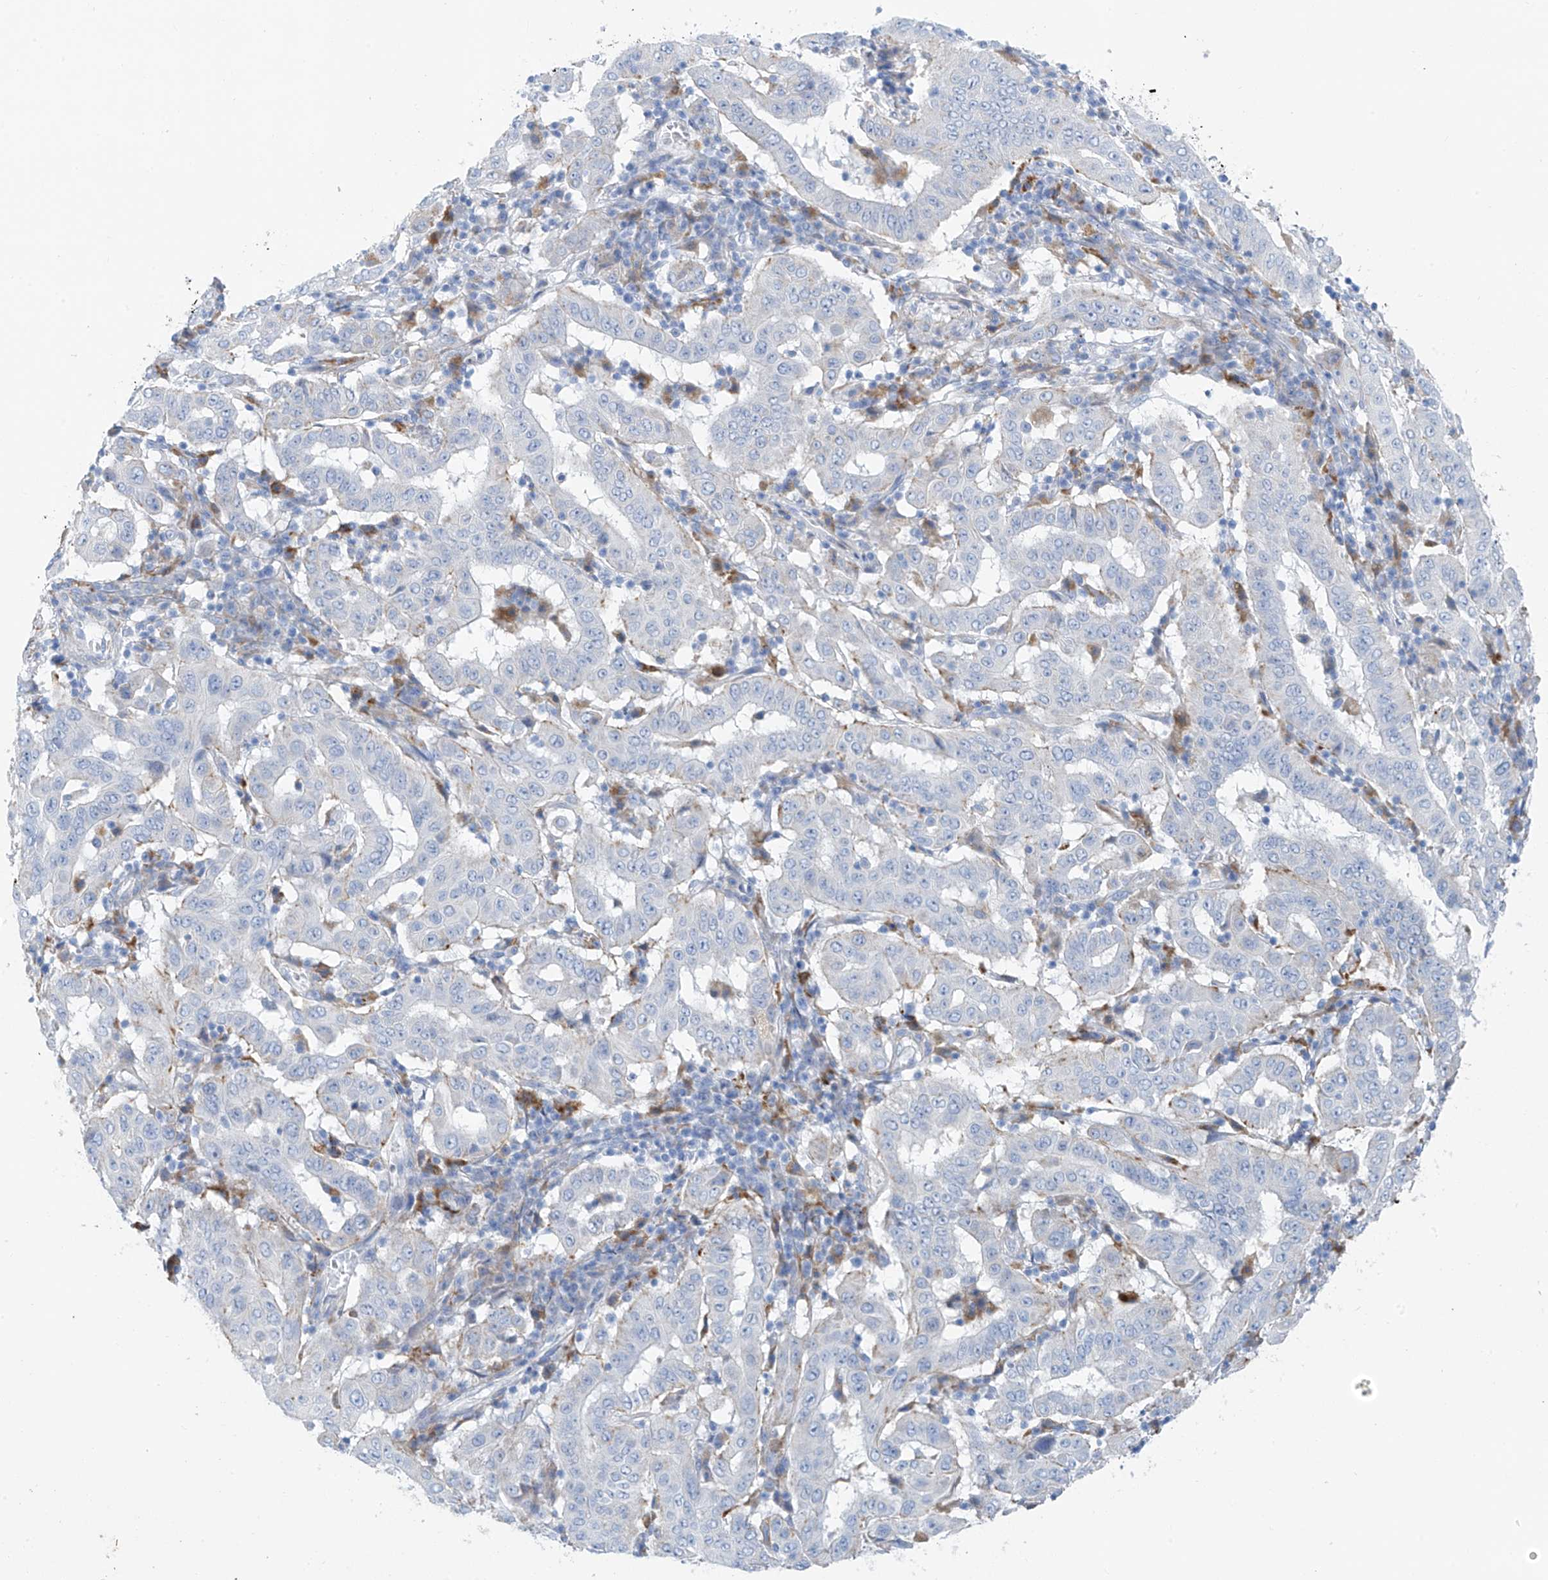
{"staining": {"intensity": "negative", "quantity": "none", "location": "none"}, "tissue": "pancreatic cancer", "cell_type": "Tumor cells", "image_type": "cancer", "snomed": [{"axis": "morphology", "description": "Adenocarcinoma, NOS"}, {"axis": "topography", "description": "Pancreas"}], "caption": "Pancreatic adenocarcinoma stained for a protein using IHC reveals no staining tumor cells.", "gene": "GLMP", "patient": {"sex": "male", "age": 63}}